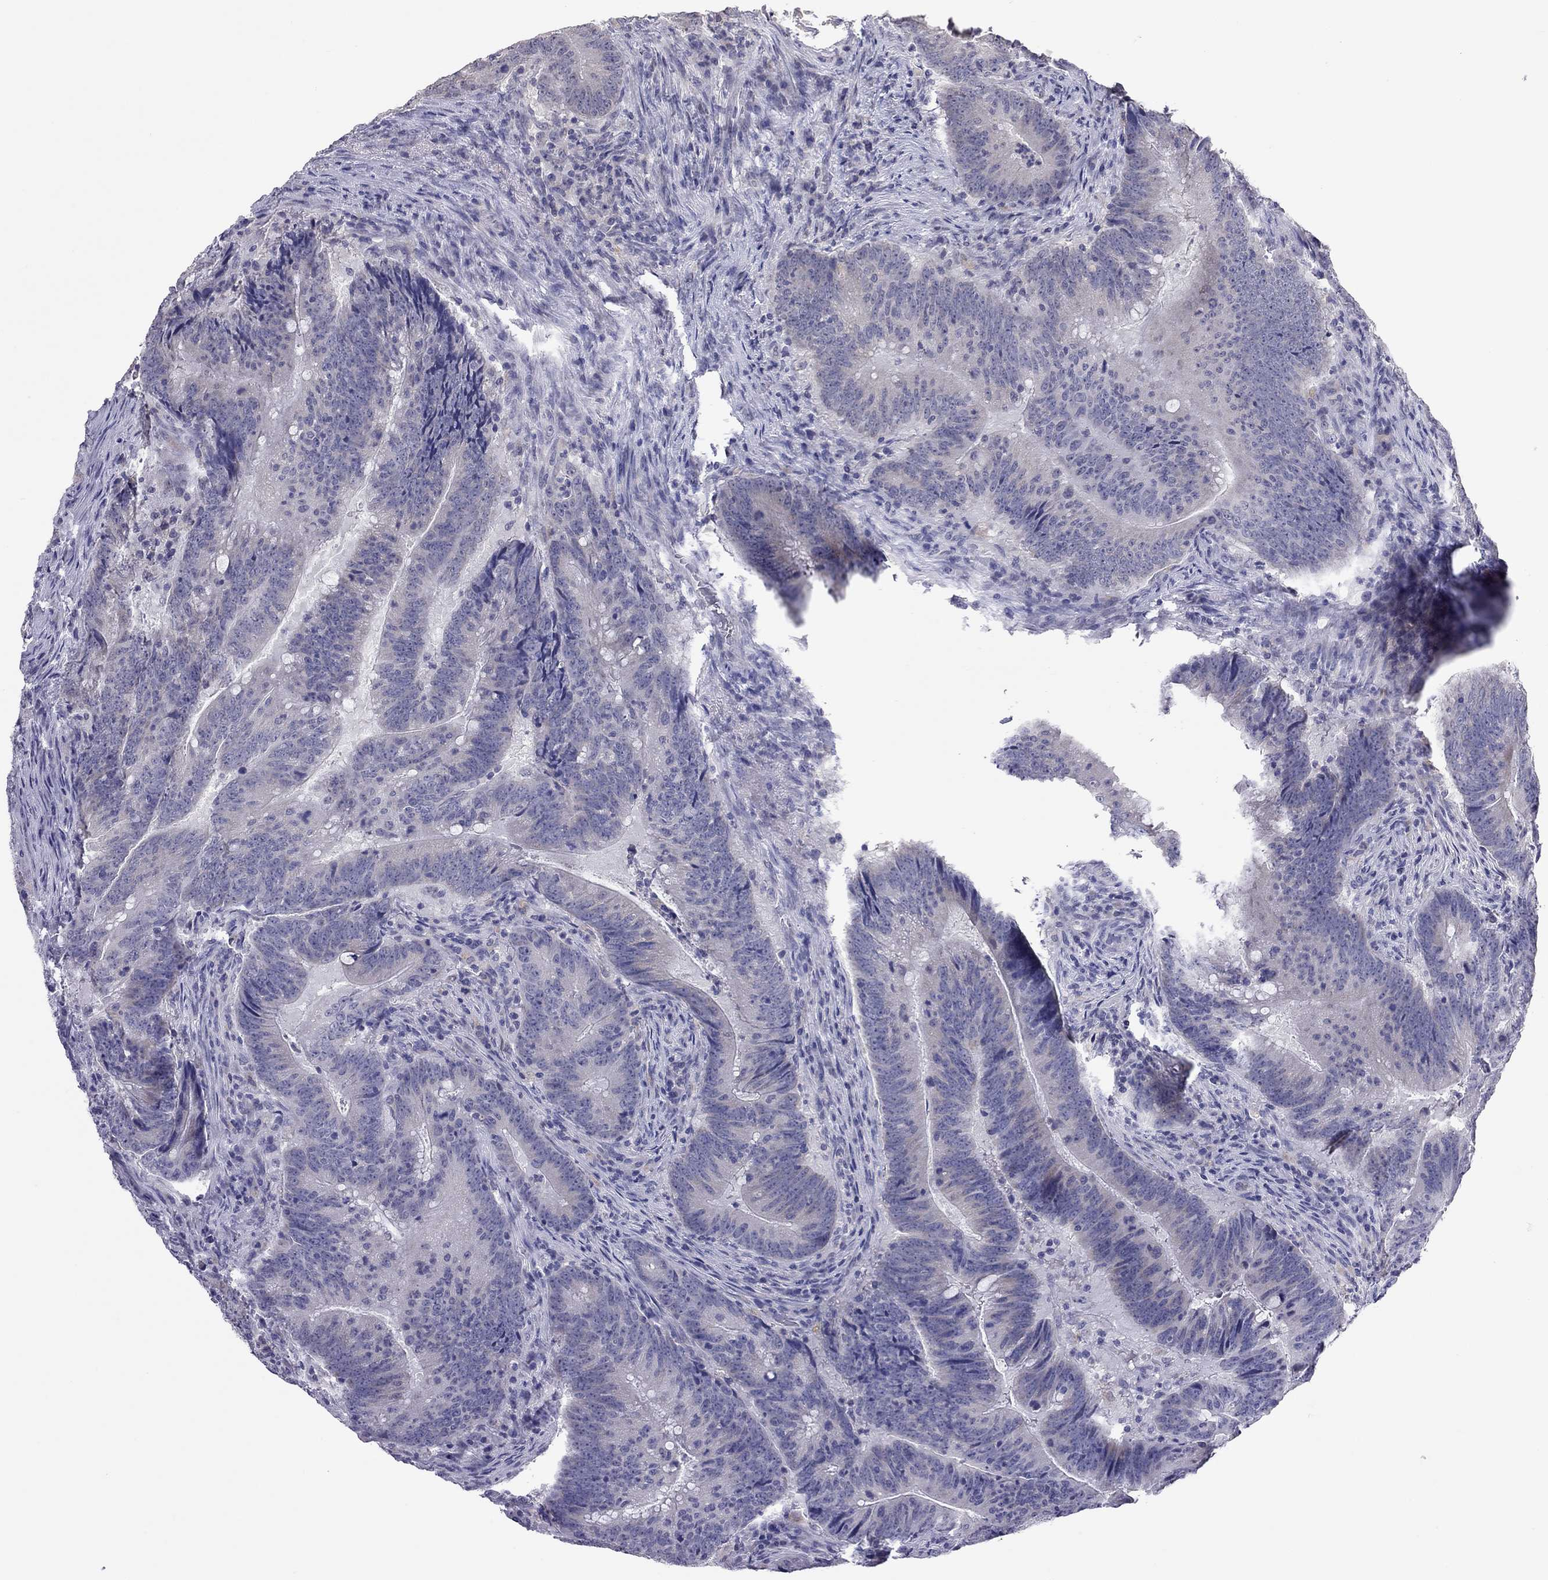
{"staining": {"intensity": "negative", "quantity": "none", "location": "none"}, "tissue": "colorectal cancer", "cell_type": "Tumor cells", "image_type": "cancer", "snomed": [{"axis": "morphology", "description": "Adenocarcinoma, NOS"}, {"axis": "topography", "description": "Colon"}], "caption": "This is an immunohistochemistry micrograph of human colorectal adenocarcinoma. There is no positivity in tumor cells.", "gene": "PPP1R3A", "patient": {"sex": "female", "age": 87}}